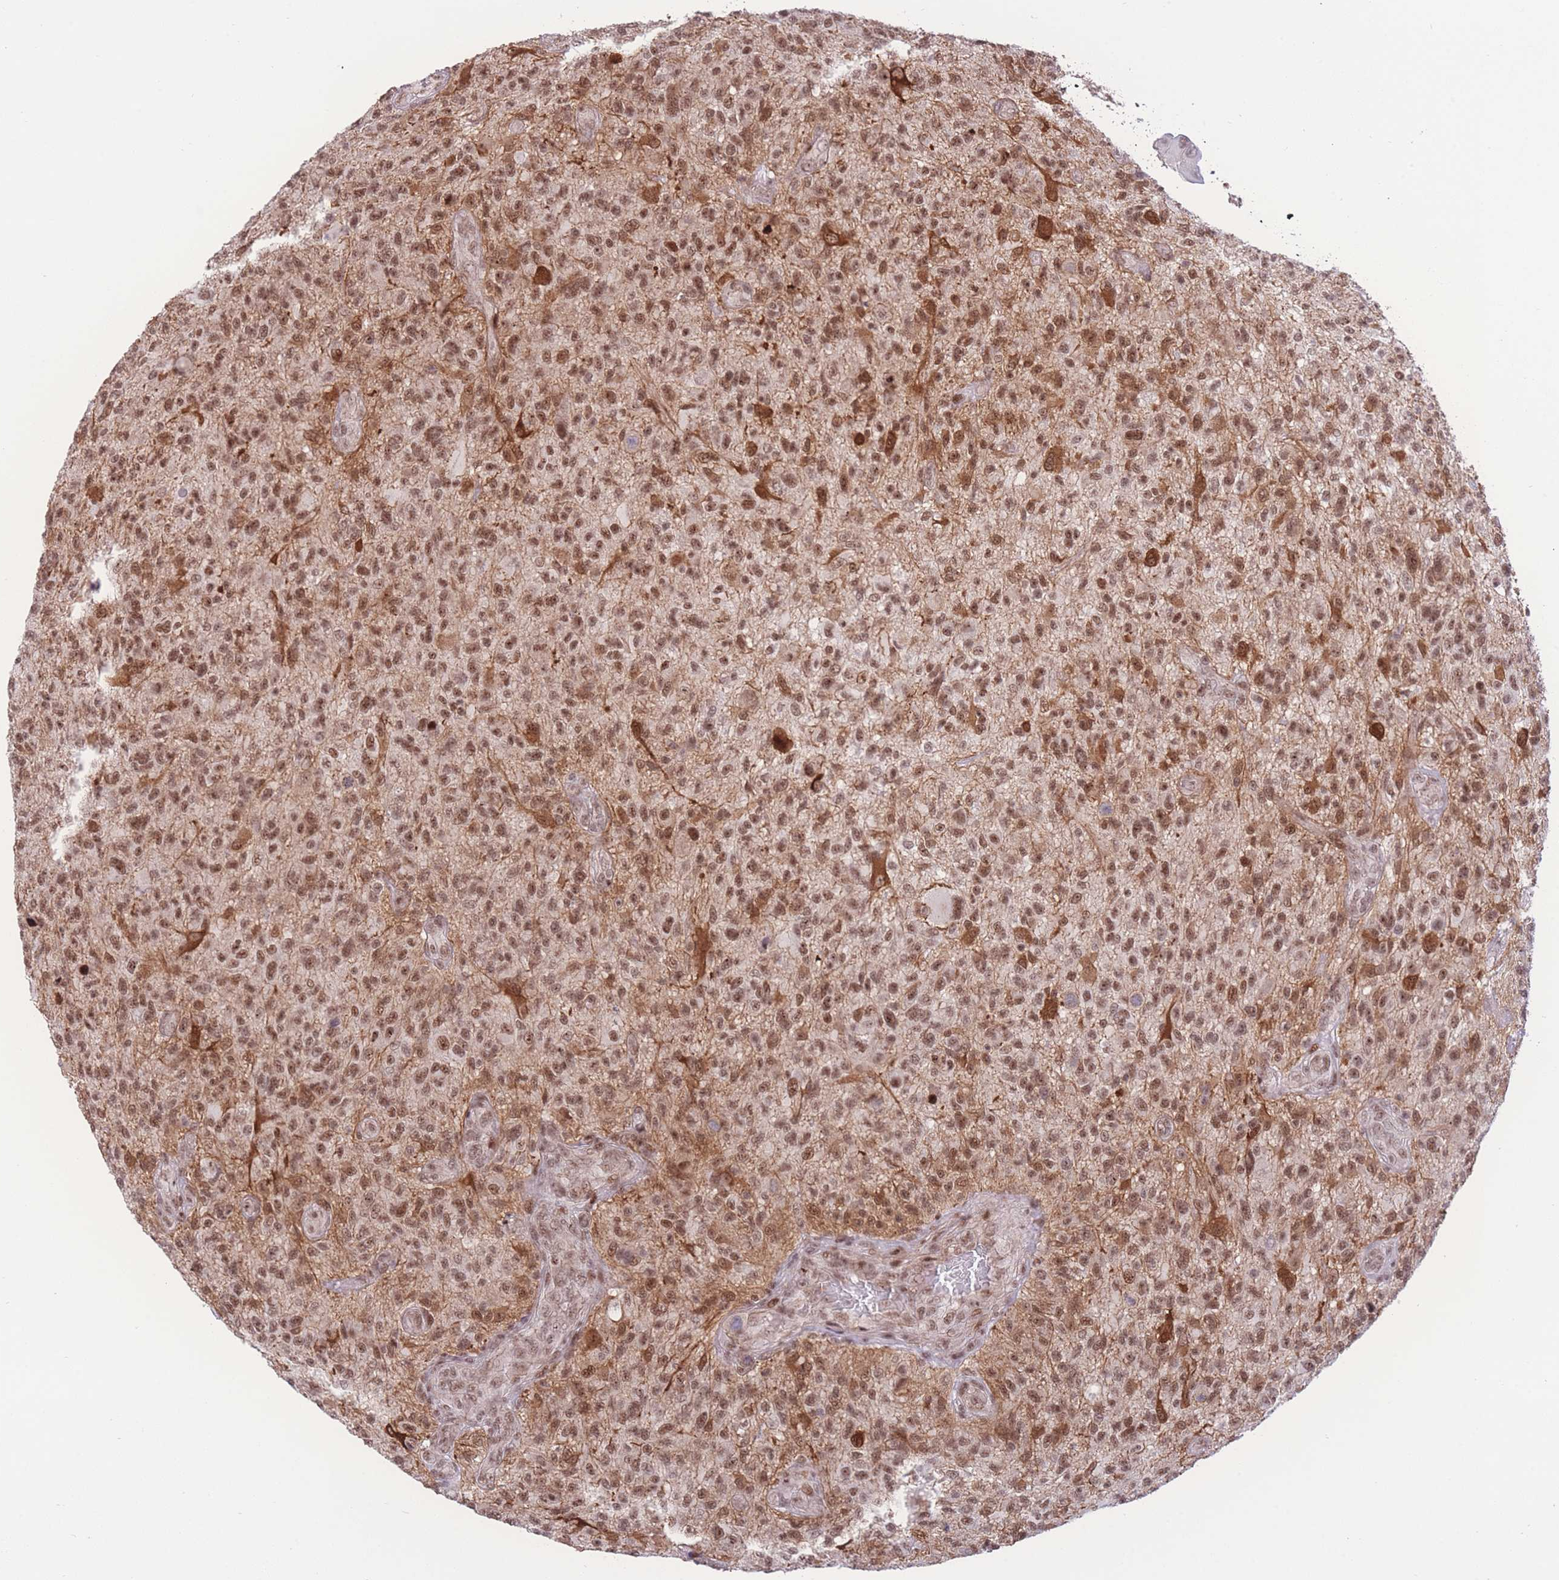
{"staining": {"intensity": "moderate", "quantity": ">75%", "location": "cytoplasmic/membranous,nuclear"}, "tissue": "glioma", "cell_type": "Tumor cells", "image_type": "cancer", "snomed": [{"axis": "morphology", "description": "Glioma, malignant, High grade"}, {"axis": "topography", "description": "Brain"}], "caption": "Human high-grade glioma (malignant) stained with a protein marker displays moderate staining in tumor cells.", "gene": "PCIF1", "patient": {"sex": "male", "age": 47}}